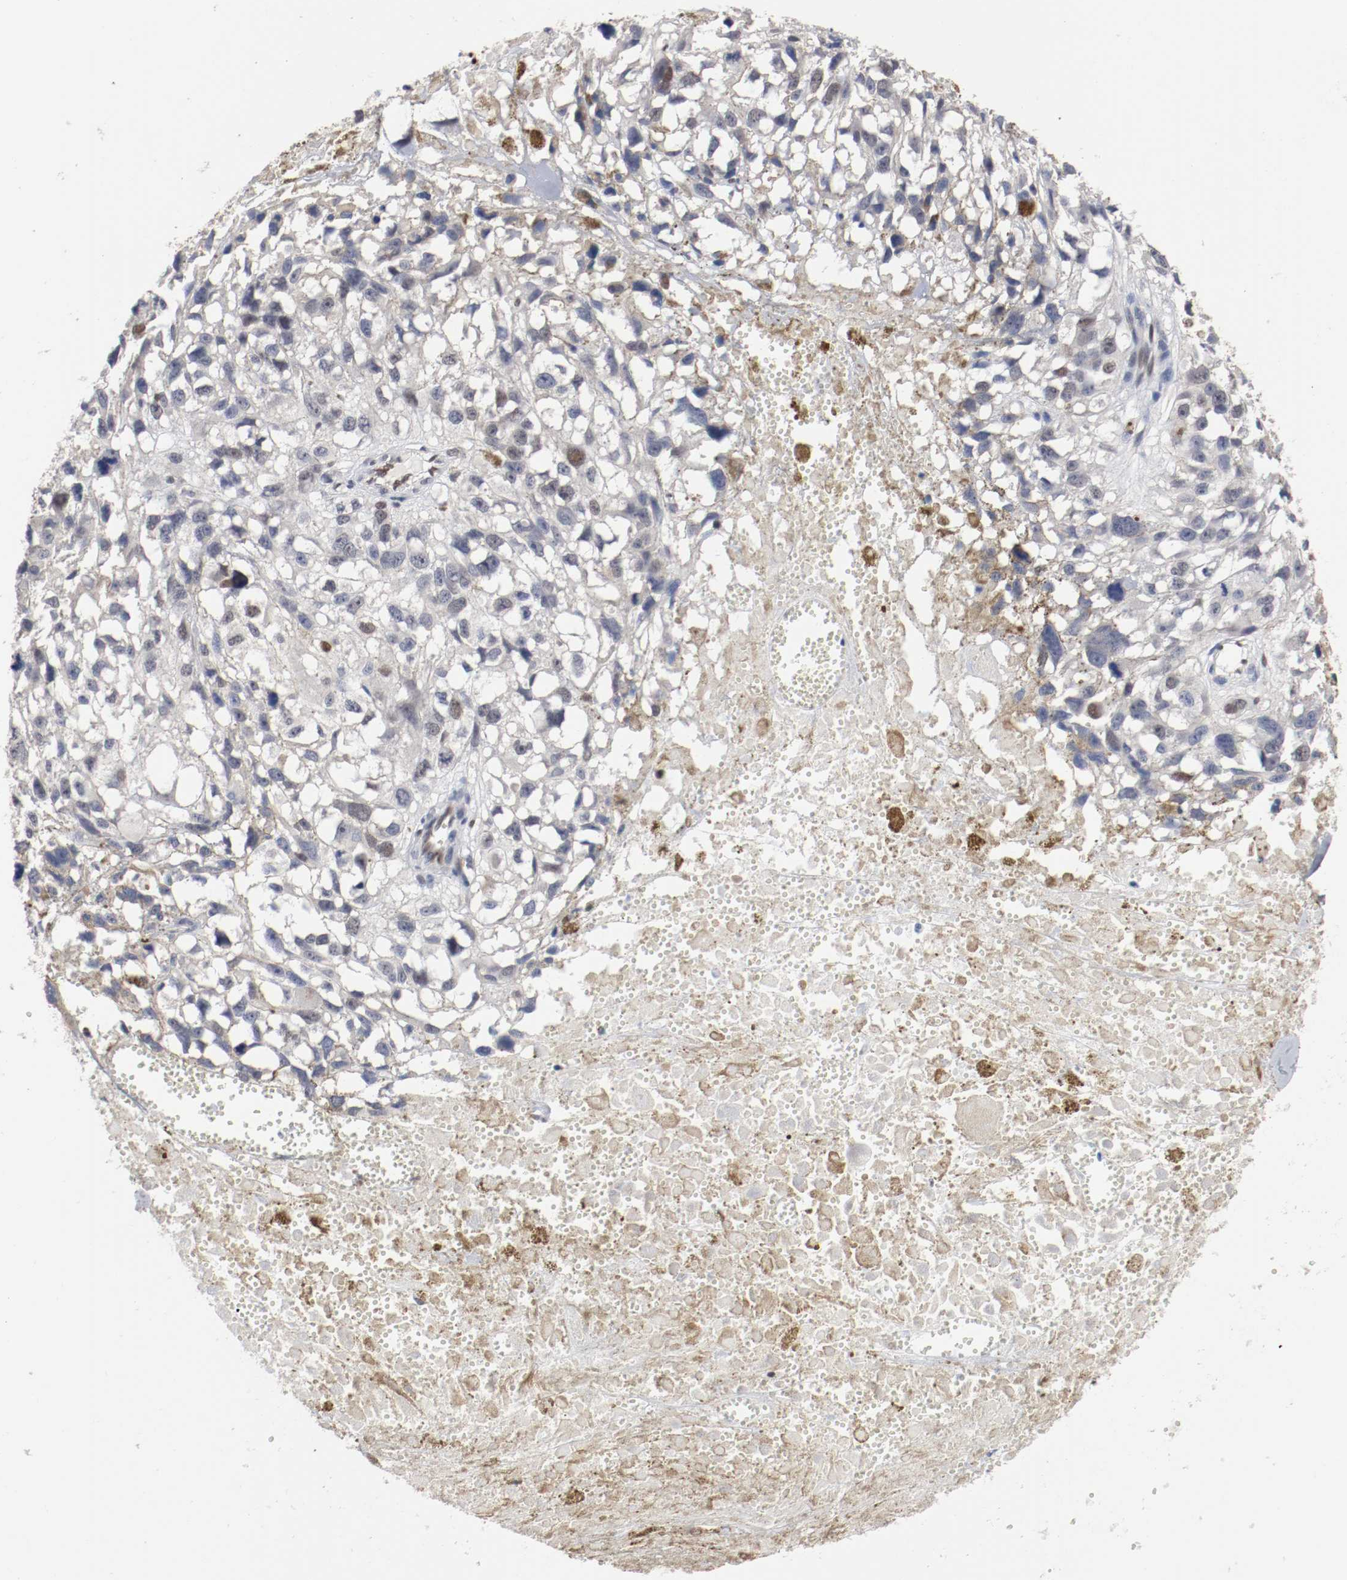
{"staining": {"intensity": "weak", "quantity": "<25%", "location": "cytoplasmic/membranous"}, "tissue": "melanoma", "cell_type": "Tumor cells", "image_type": "cancer", "snomed": [{"axis": "morphology", "description": "Malignant melanoma, Metastatic site"}, {"axis": "topography", "description": "Lymph node"}], "caption": "Tumor cells show no significant expression in melanoma.", "gene": "FOSL2", "patient": {"sex": "male", "age": 59}}